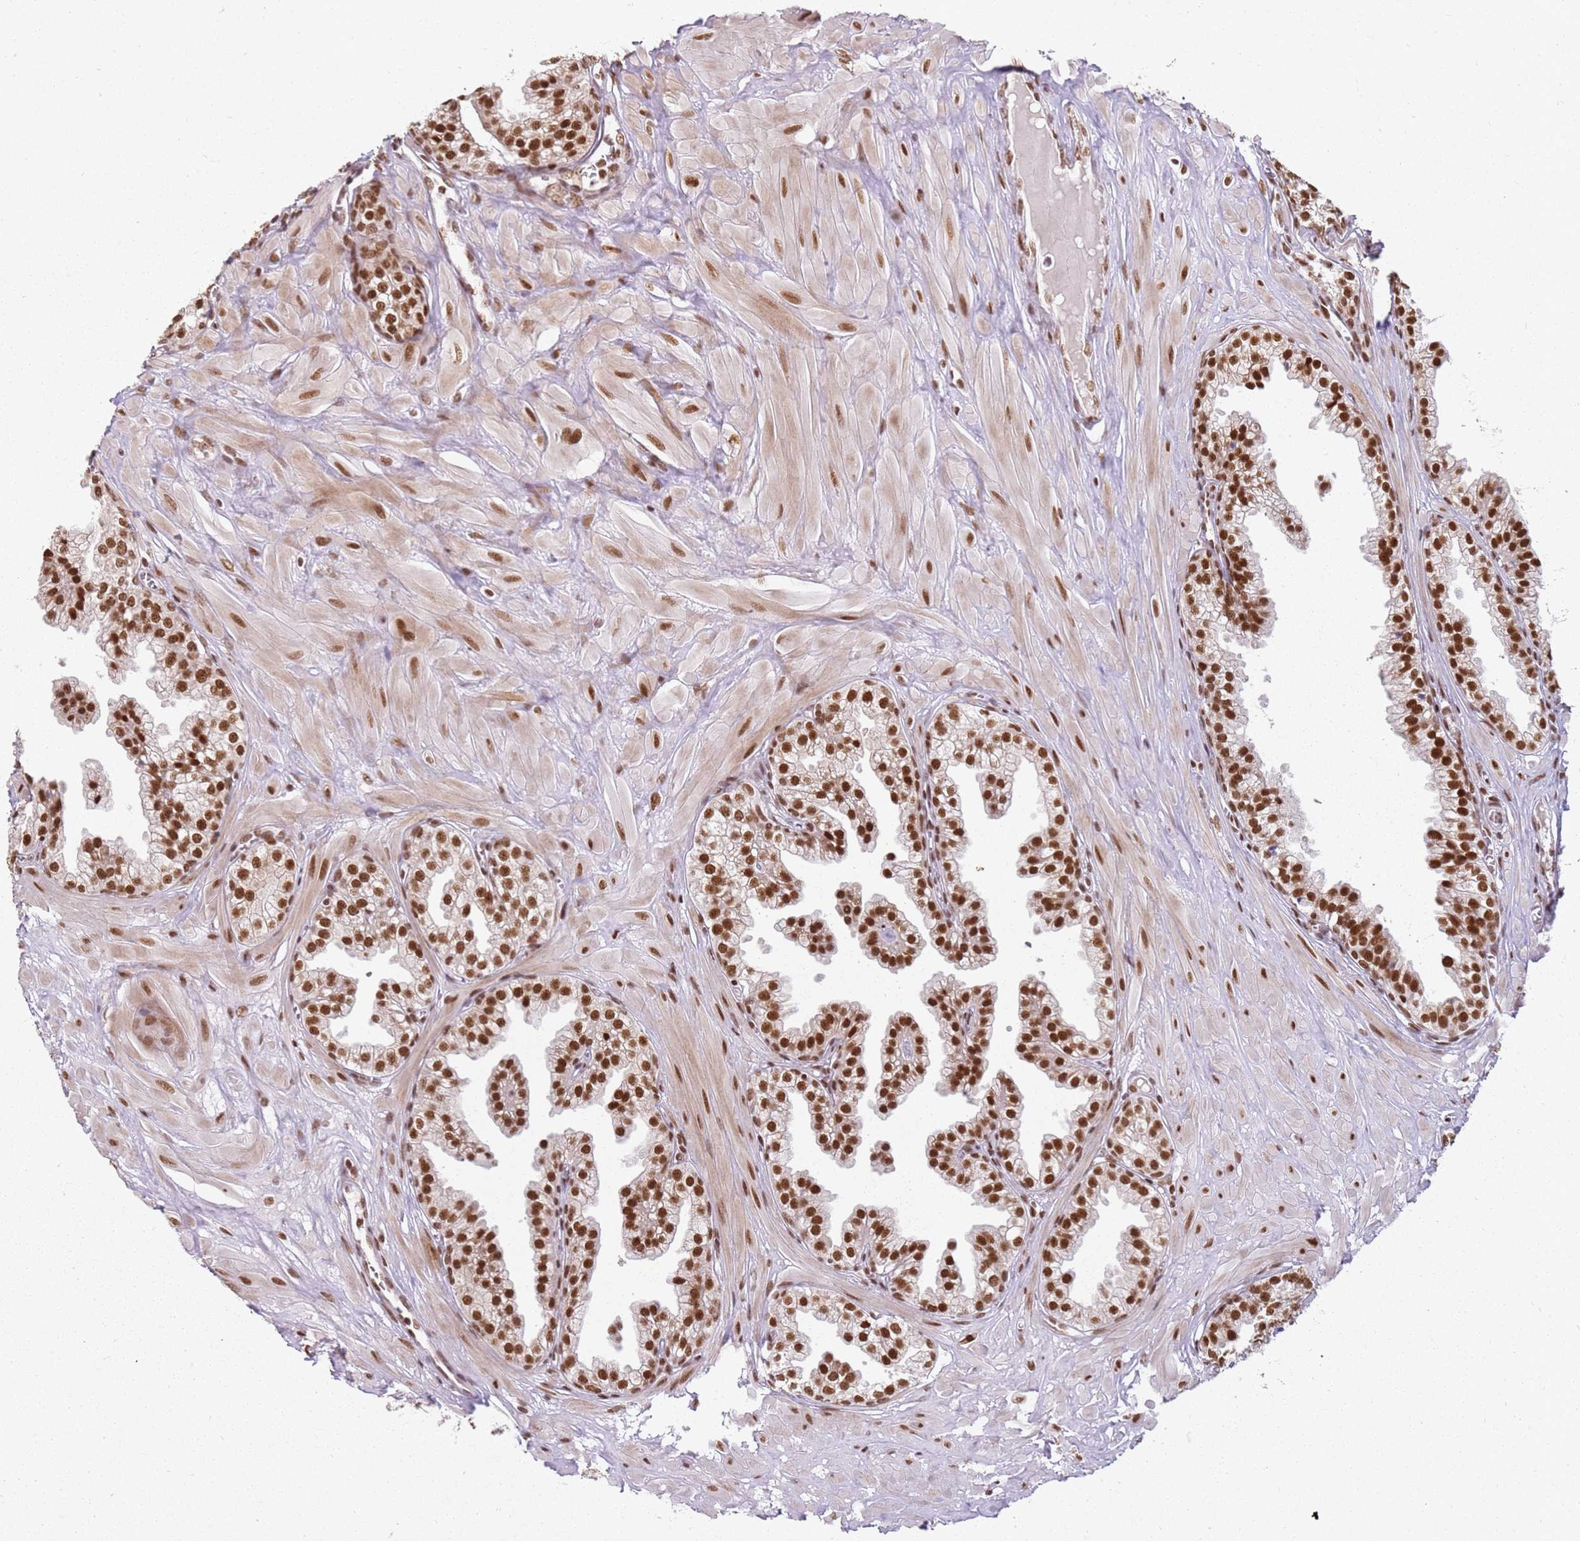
{"staining": {"intensity": "strong", "quantity": ">75%", "location": "nuclear"}, "tissue": "prostate", "cell_type": "Glandular cells", "image_type": "normal", "snomed": [{"axis": "morphology", "description": "Normal tissue, NOS"}, {"axis": "topography", "description": "Prostate"}, {"axis": "topography", "description": "Peripheral nerve tissue"}], "caption": "Immunohistochemical staining of benign prostate displays >75% levels of strong nuclear protein staining in approximately >75% of glandular cells.", "gene": "TENT4A", "patient": {"sex": "male", "age": 55}}